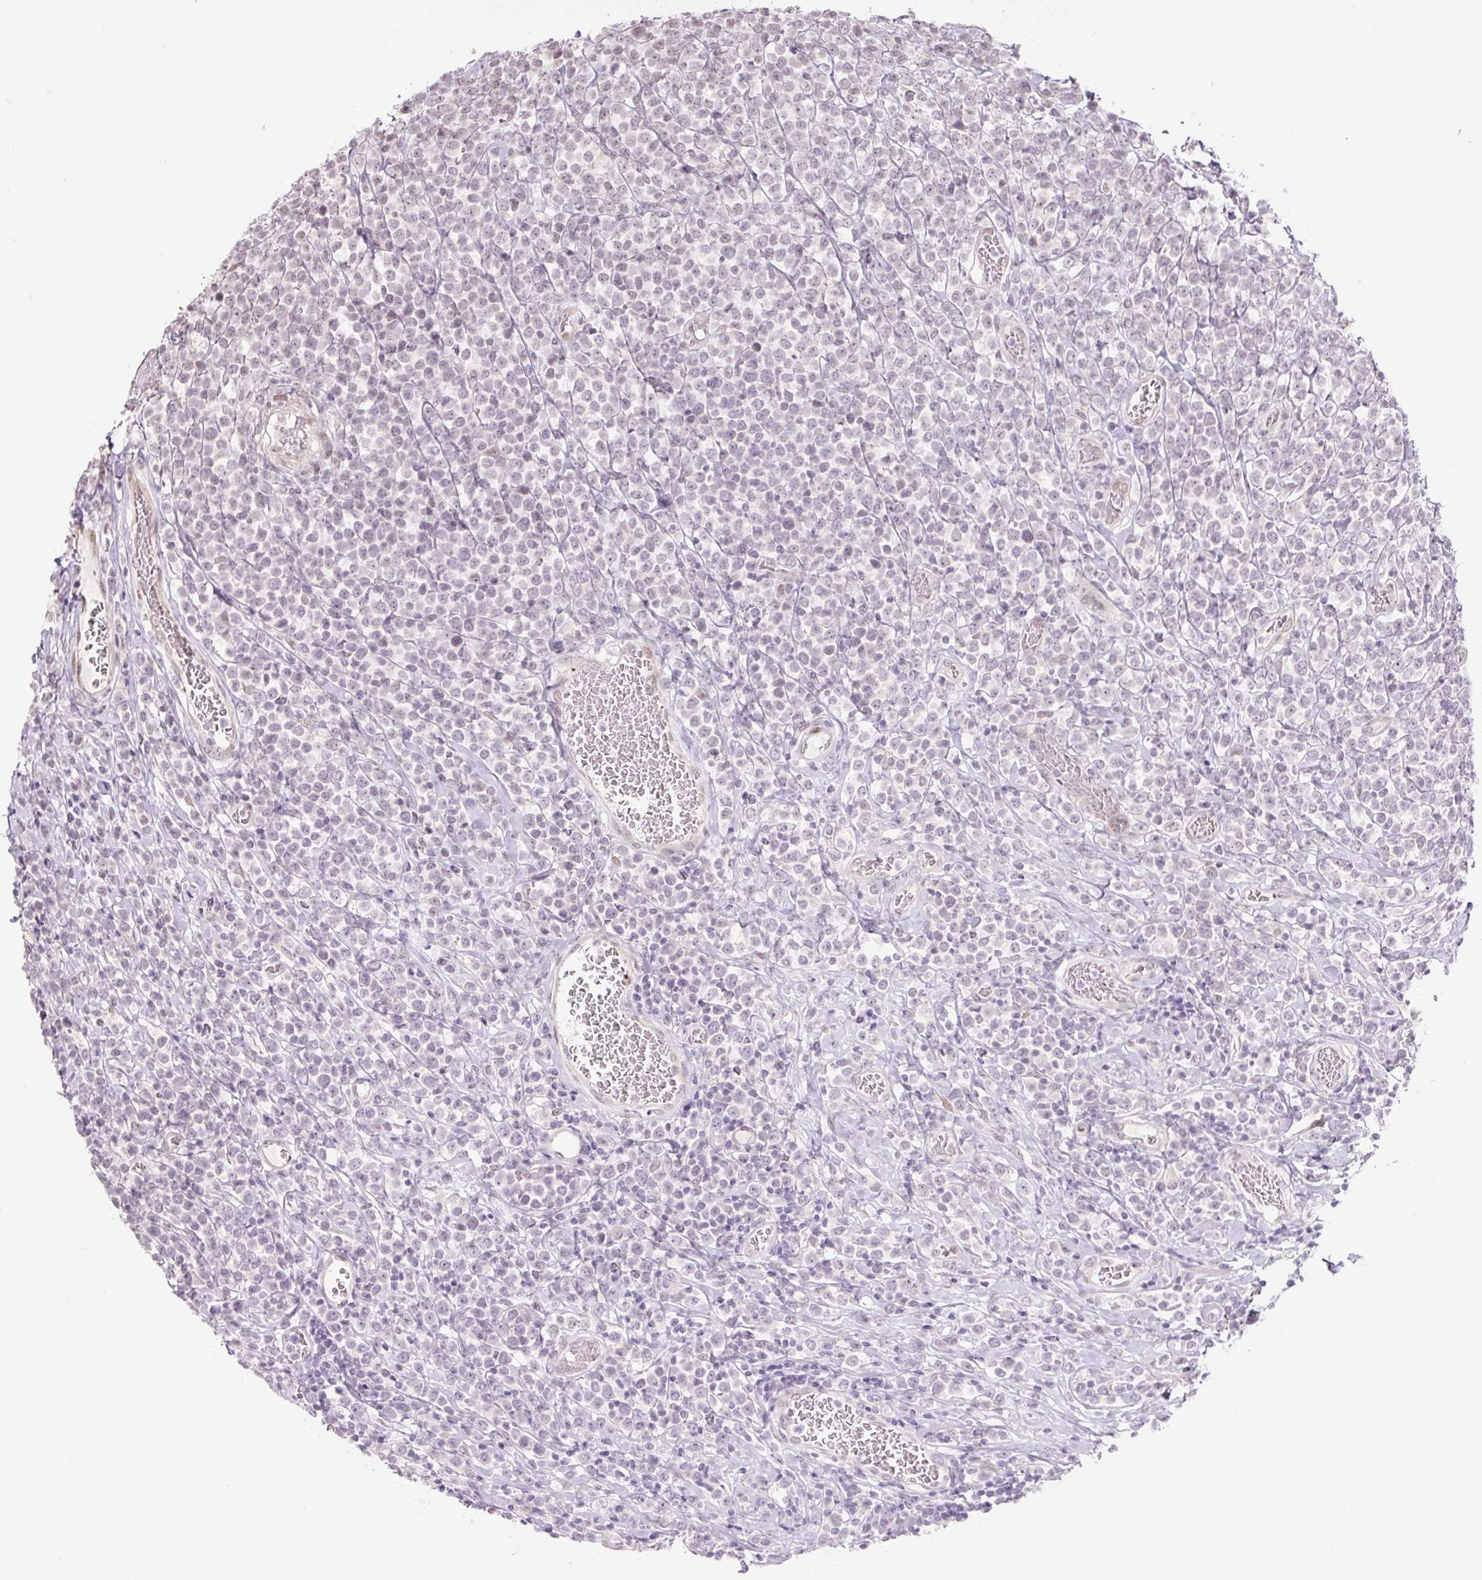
{"staining": {"intensity": "moderate", "quantity": "<25%", "location": "nuclear"}, "tissue": "lymphoma", "cell_type": "Tumor cells", "image_type": "cancer", "snomed": [{"axis": "morphology", "description": "Malignant lymphoma, non-Hodgkin's type, High grade"}, {"axis": "topography", "description": "Soft tissue"}], "caption": "The micrograph shows staining of malignant lymphoma, non-Hodgkin's type (high-grade), revealing moderate nuclear protein expression (brown color) within tumor cells. (brown staining indicates protein expression, while blue staining denotes nuclei).", "gene": "TCFL5", "patient": {"sex": "female", "age": 56}}